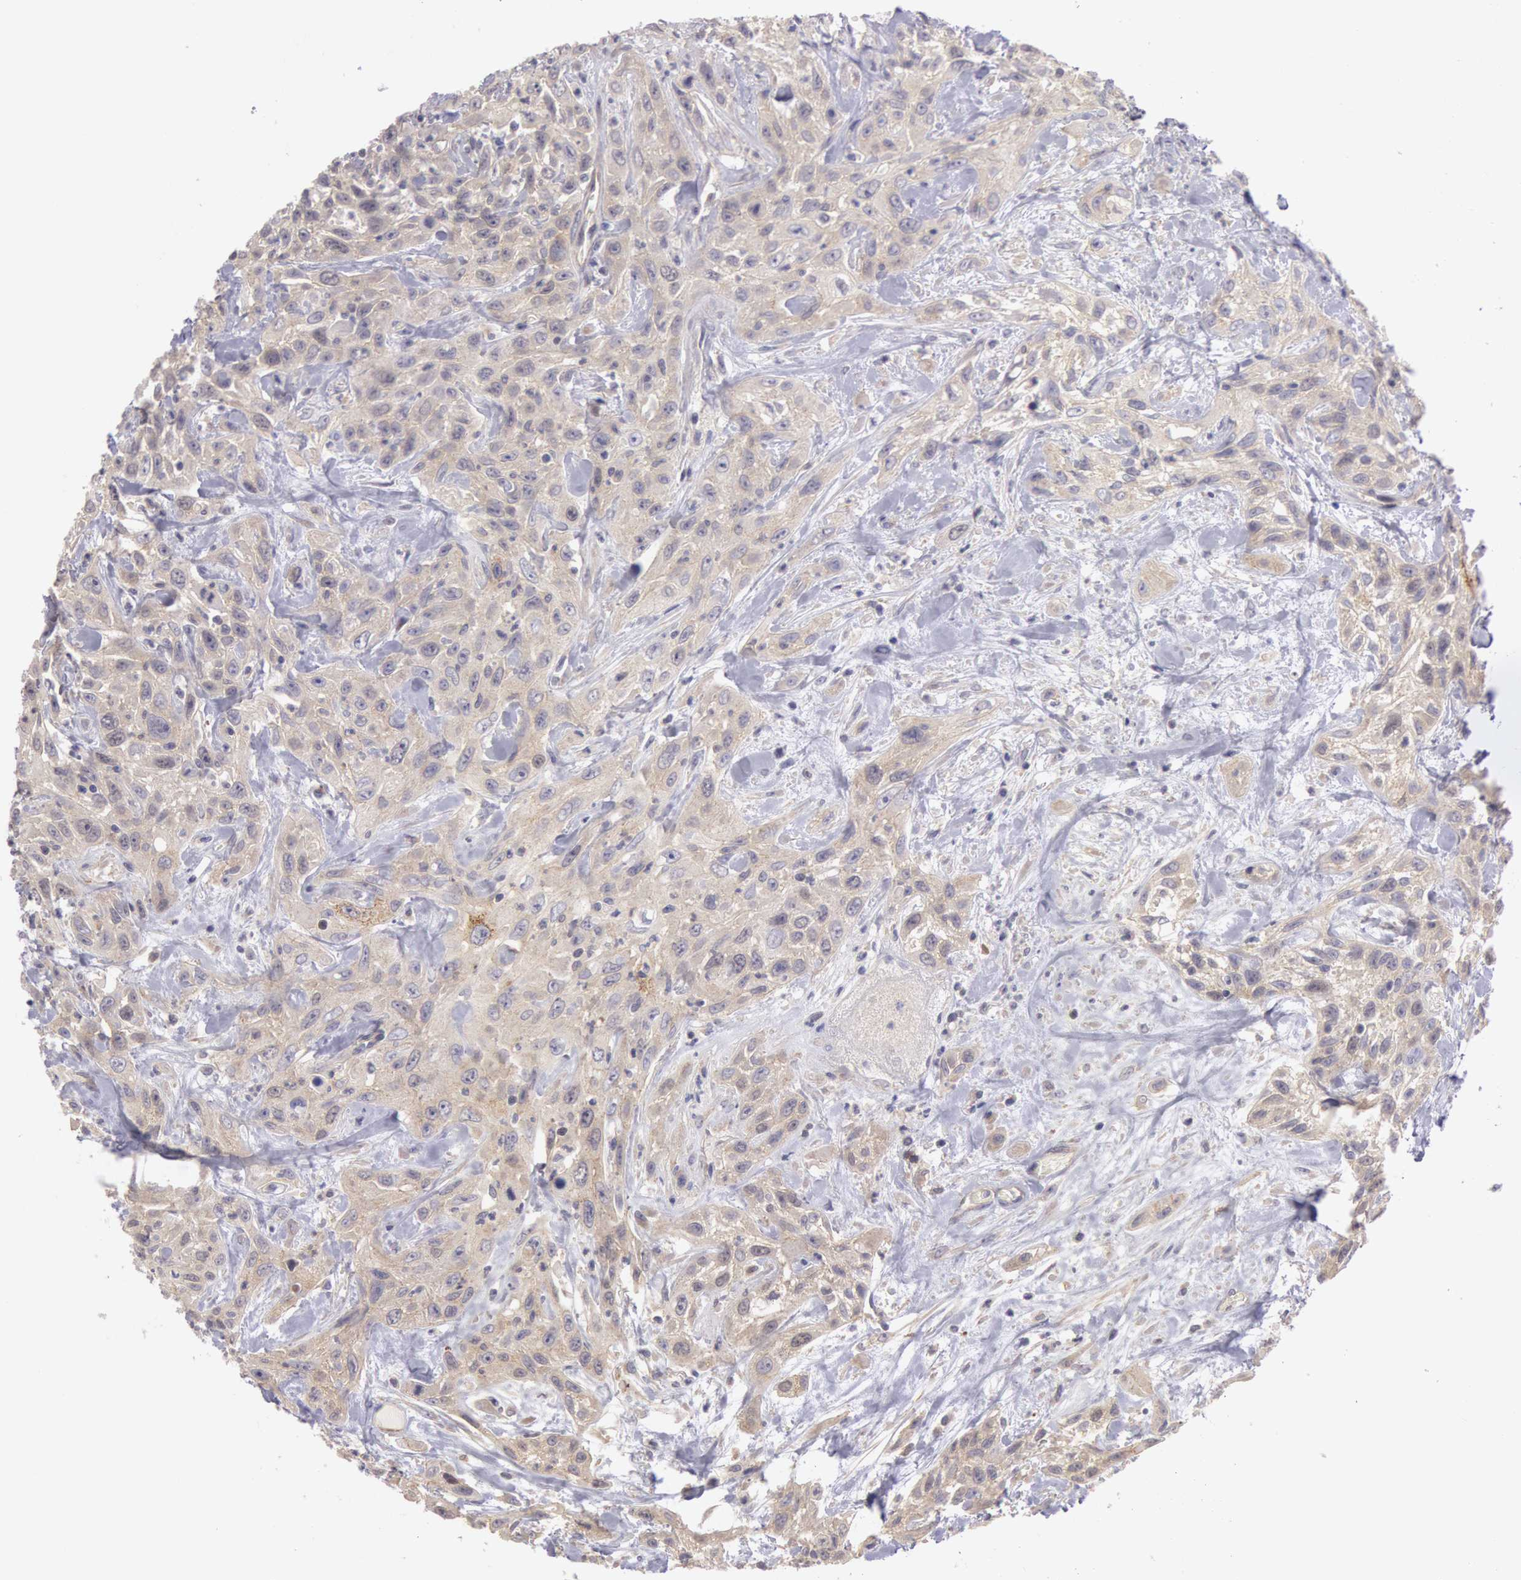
{"staining": {"intensity": "negative", "quantity": "none", "location": "none"}, "tissue": "urothelial cancer", "cell_type": "Tumor cells", "image_type": "cancer", "snomed": [{"axis": "morphology", "description": "Urothelial carcinoma, High grade"}, {"axis": "topography", "description": "Urinary bladder"}], "caption": "Photomicrograph shows no protein staining in tumor cells of urothelial carcinoma (high-grade) tissue. The staining was performed using DAB (3,3'-diaminobenzidine) to visualize the protein expression in brown, while the nuclei were stained in blue with hematoxylin (Magnification: 20x).", "gene": "AMOTL1", "patient": {"sex": "female", "age": 84}}